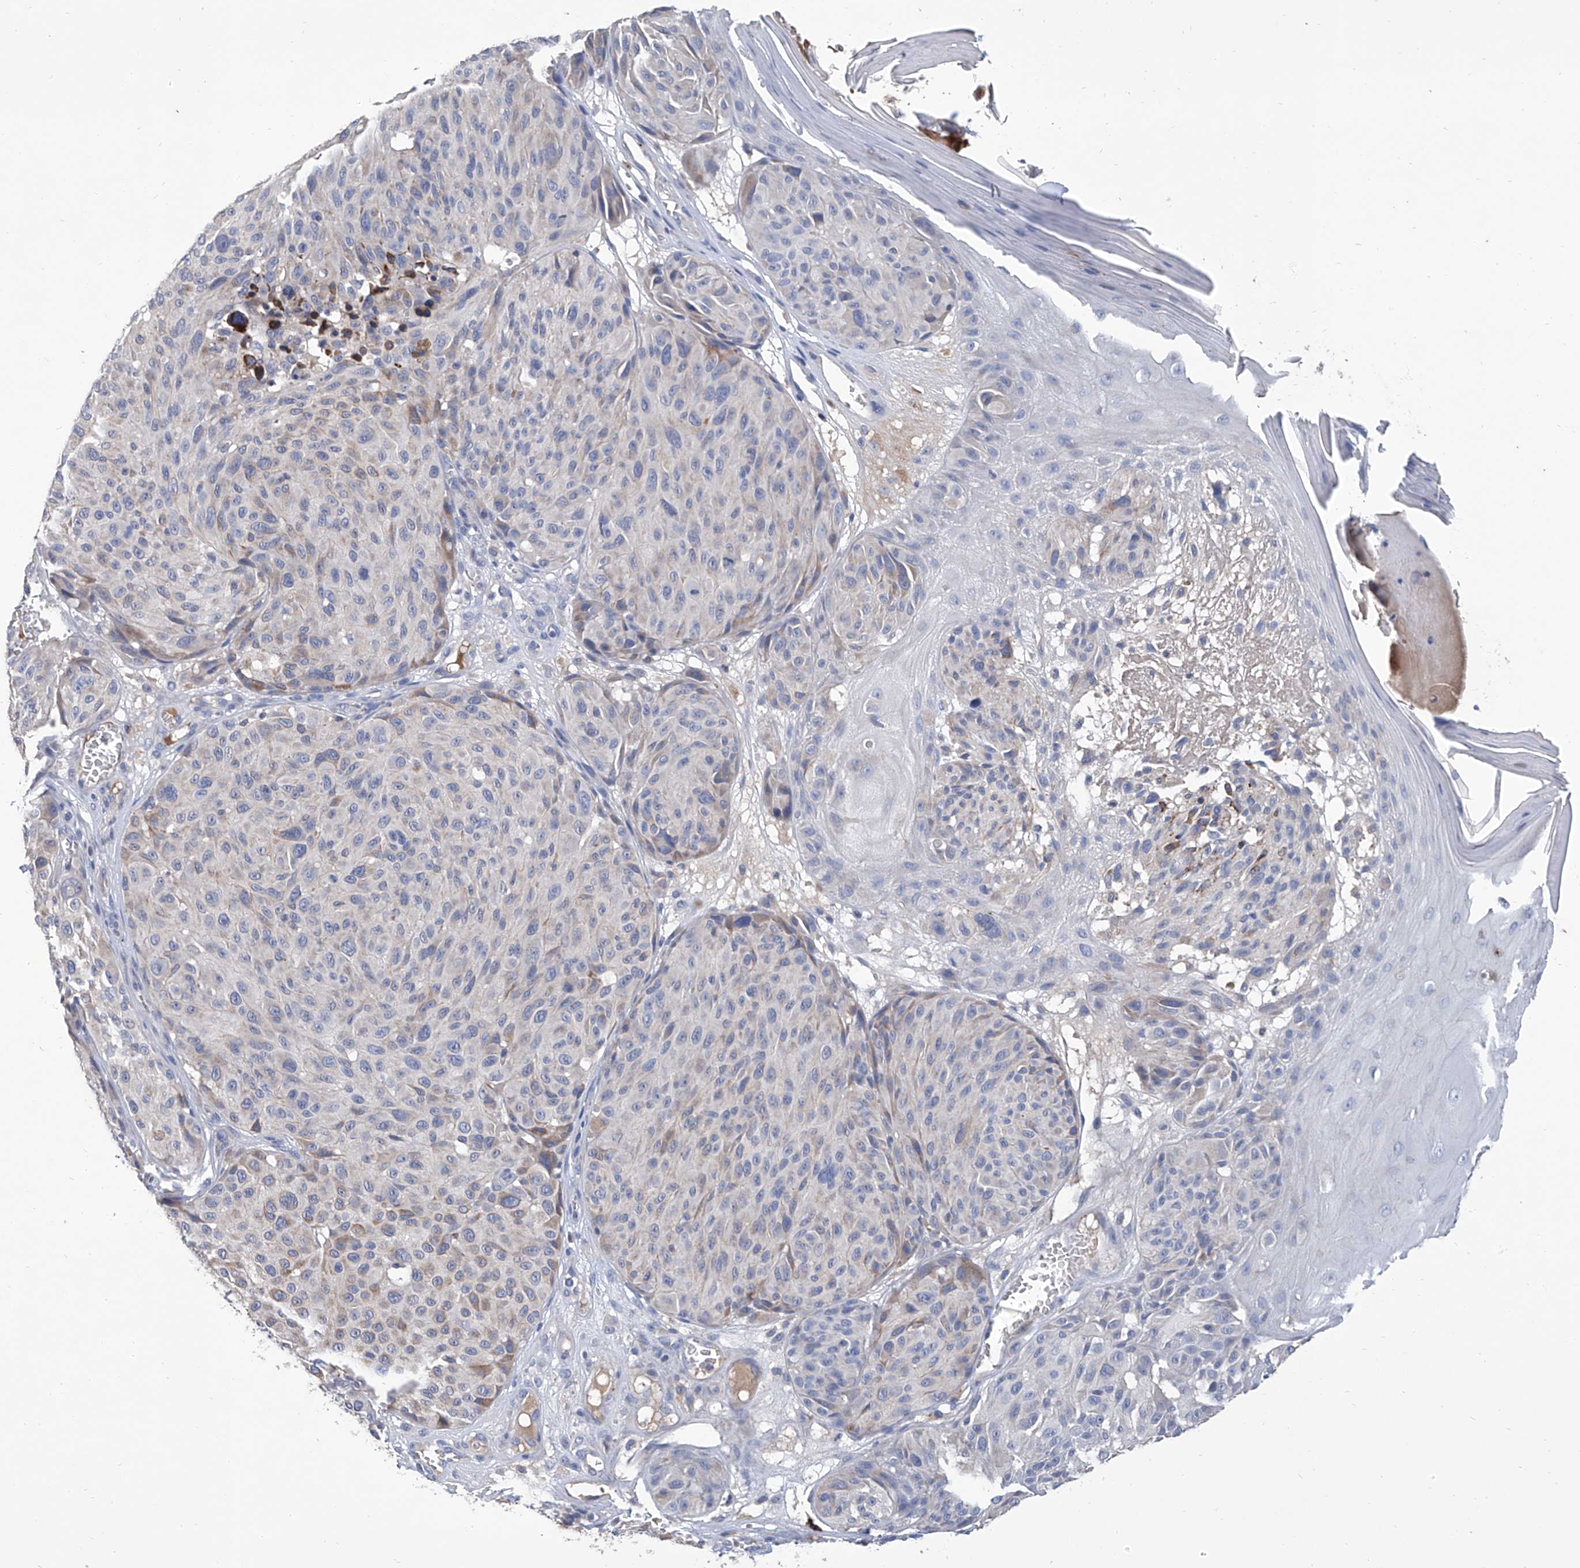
{"staining": {"intensity": "weak", "quantity": "<25%", "location": "cytoplasmic/membranous"}, "tissue": "melanoma", "cell_type": "Tumor cells", "image_type": "cancer", "snomed": [{"axis": "morphology", "description": "Malignant melanoma, NOS"}, {"axis": "topography", "description": "Skin"}], "caption": "There is no significant staining in tumor cells of melanoma.", "gene": "GPT", "patient": {"sex": "male", "age": 83}}